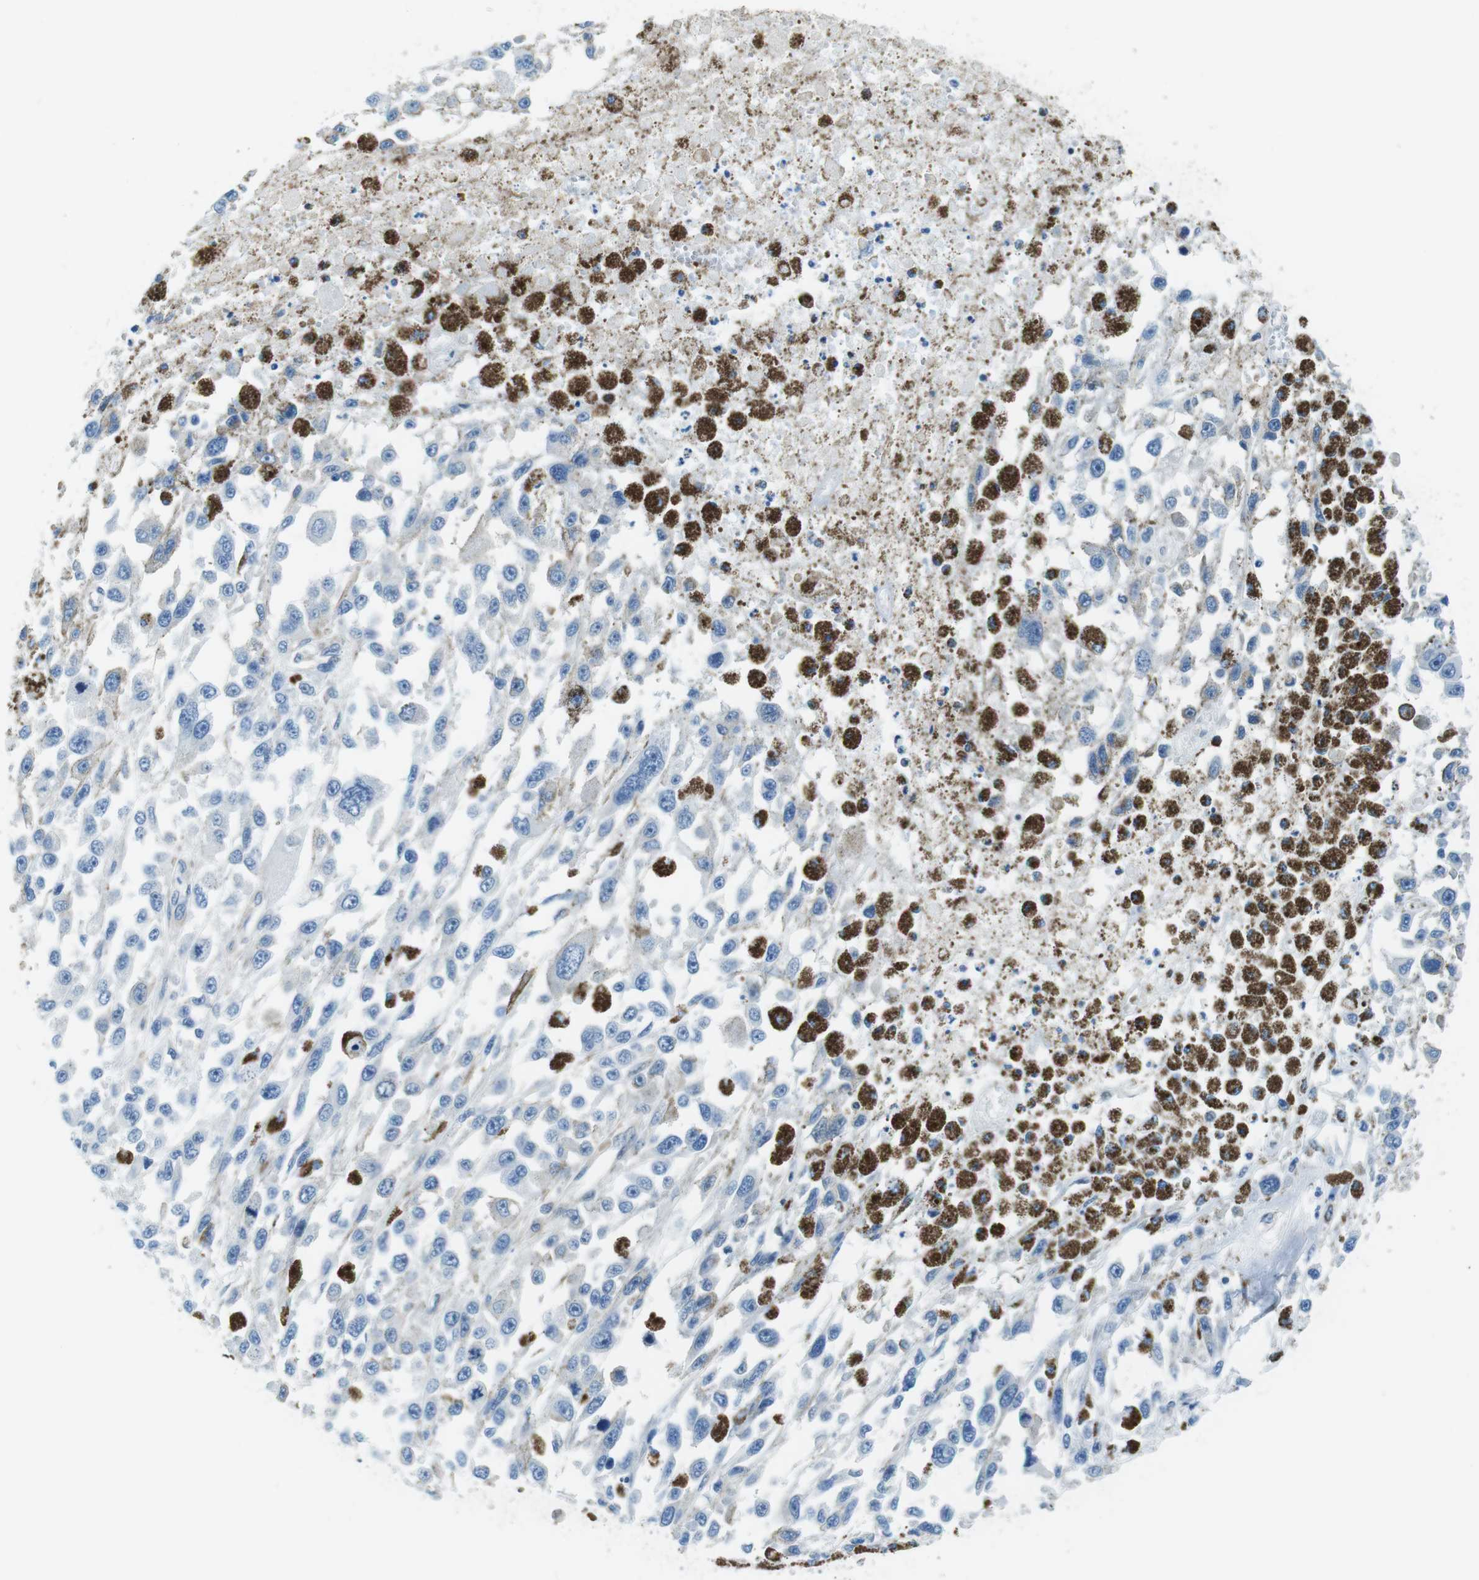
{"staining": {"intensity": "negative", "quantity": "none", "location": "none"}, "tissue": "melanoma", "cell_type": "Tumor cells", "image_type": "cancer", "snomed": [{"axis": "morphology", "description": "Malignant melanoma, Metastatic site"}, {"axis": "topography", "description": "Lymph node"}], "caption": "The image shows no significant positivity in tumor cells of malignant melanoma (metastatic site). Brightfield microscopy of immunohistochemistry (IHC) stained with DAB (brown) and hematoxylin (blue), captured at high magnification.", "gene": "TES", "patient": {"sex": "male", "age": 59}}